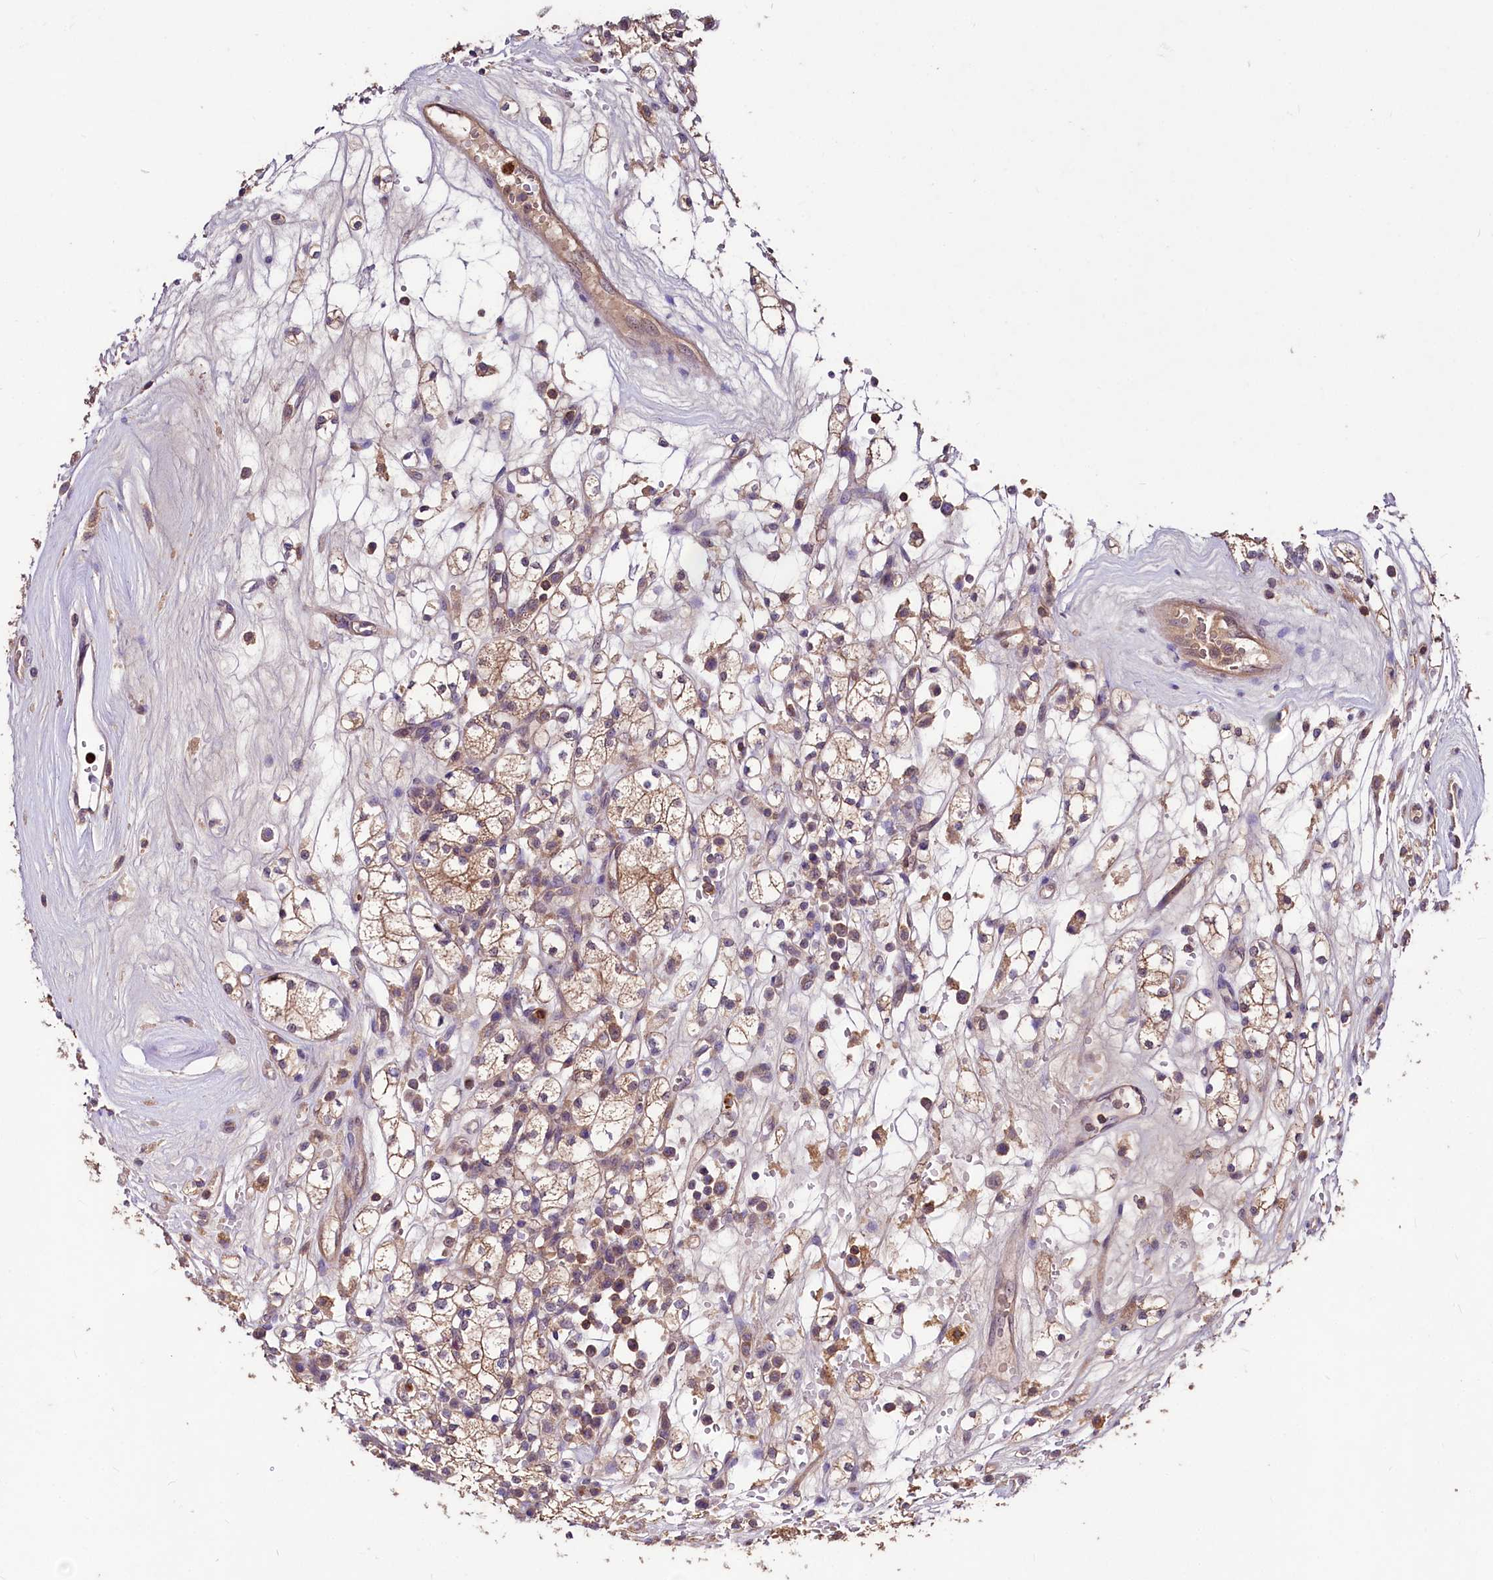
{"staining": {"intensity": "moderate", "quantity": "25%-75%", "location": "cytoplasmic/membranous"}, "tissue": "renal cancer", "cell_type": "Tumor cells", "image_type": "cancer", "snomed": [{"axis": "morphology", "description": "Adenocarcinoma, NOS"}, {"axis": "topography", "description": "Kidney"}], "caption": "Renal cancer stained with immunohistochemistry displays moderate cytoplasmic/membranous expression in approximately 25%-75% of tumor cells.", "gene": "KLRB1", "patient": {"sex": "male", "age": 77}}